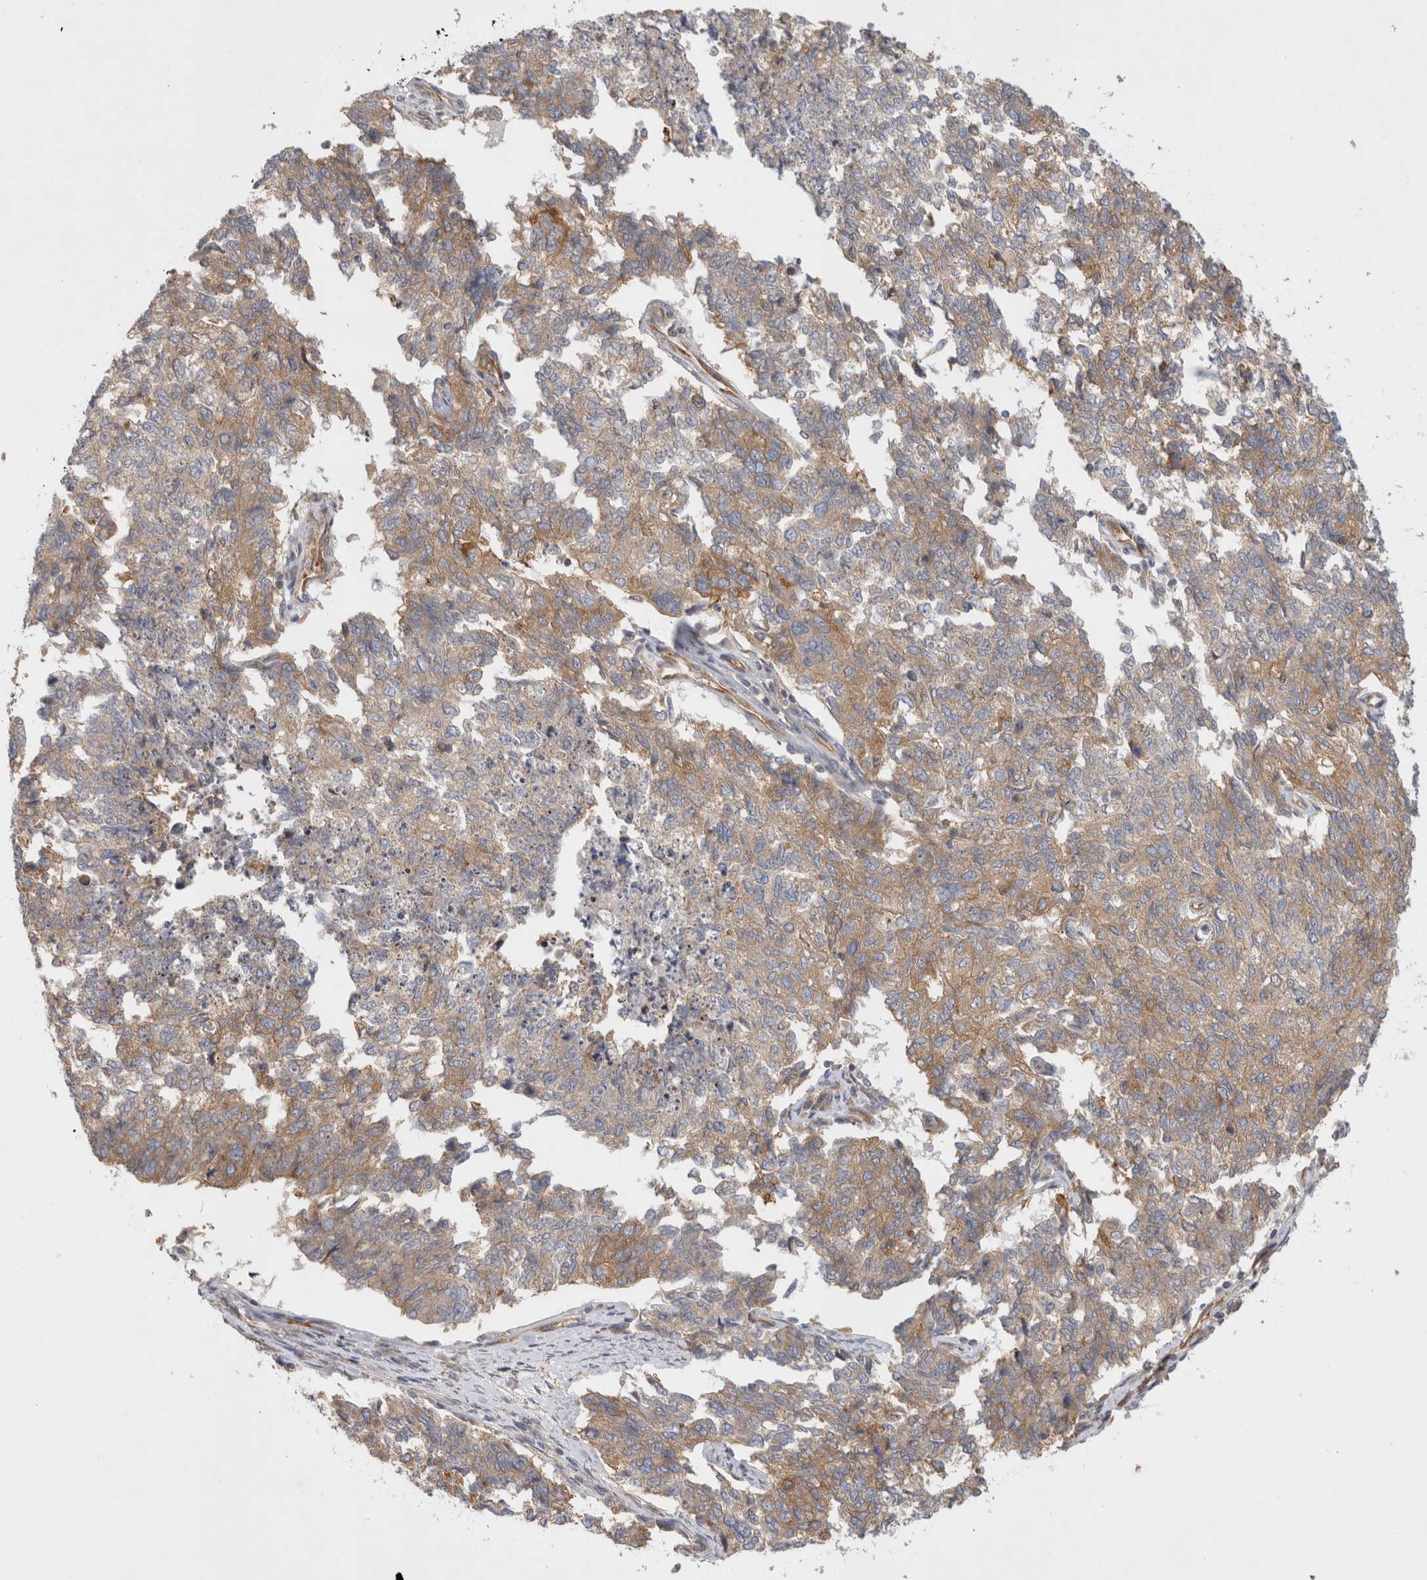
{"staining": {"intensity": "moderate", "quantity": ">75%", "location": "cytoplasmic/membranous"}, "tissue": "cervical cancer", "cell_type": "Tumor cells", "image_type": "cancer", "snomed": [{"axis": "morphology", "description": "Squamous cell carcinoma, NOS"}, {"axis": "topography", "description": "Cervix"}], "caption": "Cervical cancer (squamous cell carcinoma) tissue reveals moderate cytoplasmic/membranous positivity in about >75% of tumor cells, visualized by immunohistochemistry.", "gene": "GPR150", "patient": {"sex": "female", "age": 63}}